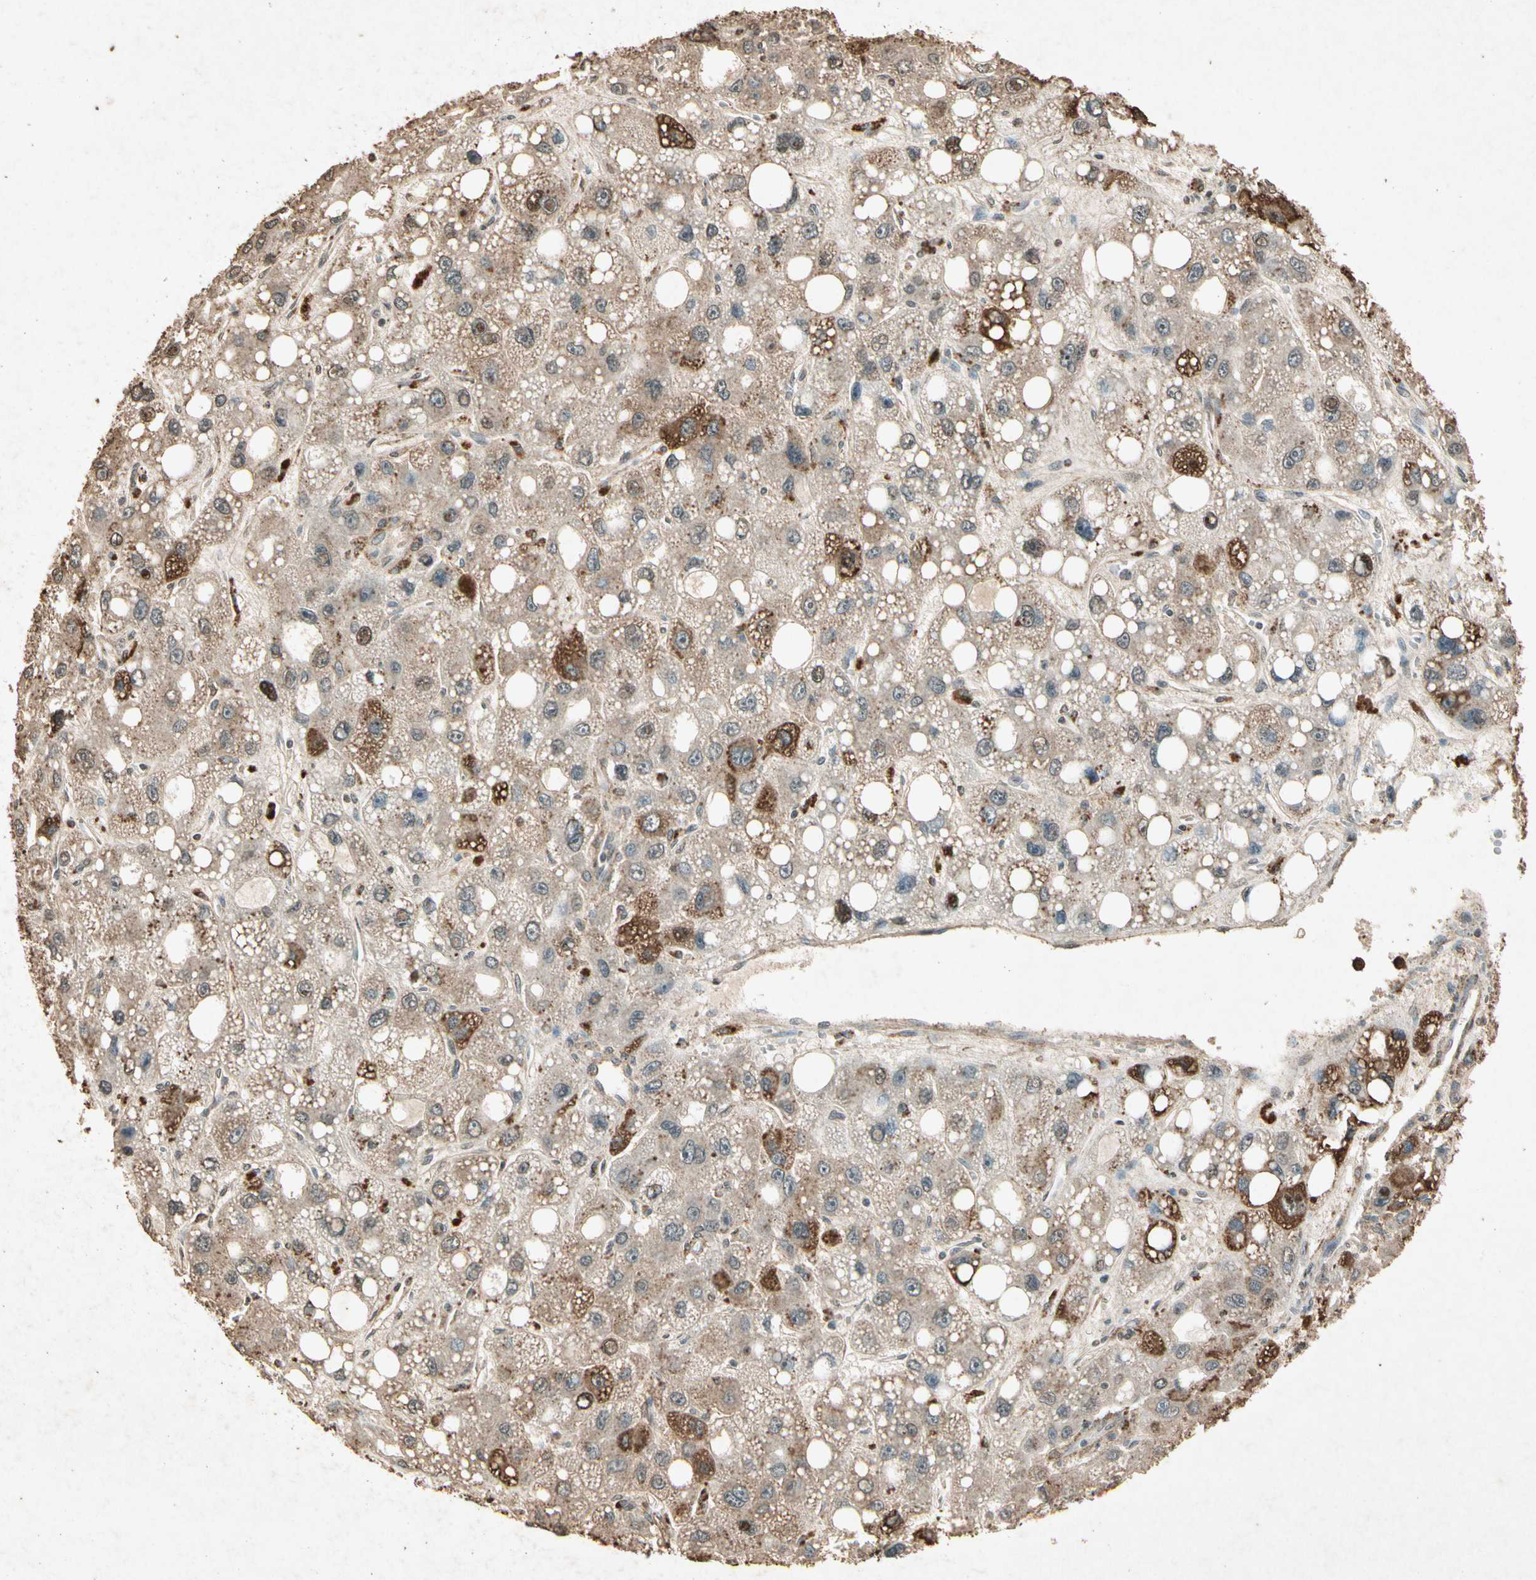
{"staining": {"intensity": "strong", "quantity": "25%-75%", "location": "cytoplasmic/membranous"}, "tissue": "liver cancer", "cell_type": "Tumor cells", "image_type": "cancer", "snomed": [{"axis": "morphology", "description": "Carcinoma, Hepatocellular, NOS"}, {"axis": "topography", "description": "Liver"}], "caption": "Immunohistochemical staining of human hepatocellular carcinoma (liver) reveals high levels of strong cytoplasmic/membranous protein expression in approximately 25%-75% of tumor cells.", "gene": "GC", "patient": {"sex": "male", "age": 55}}